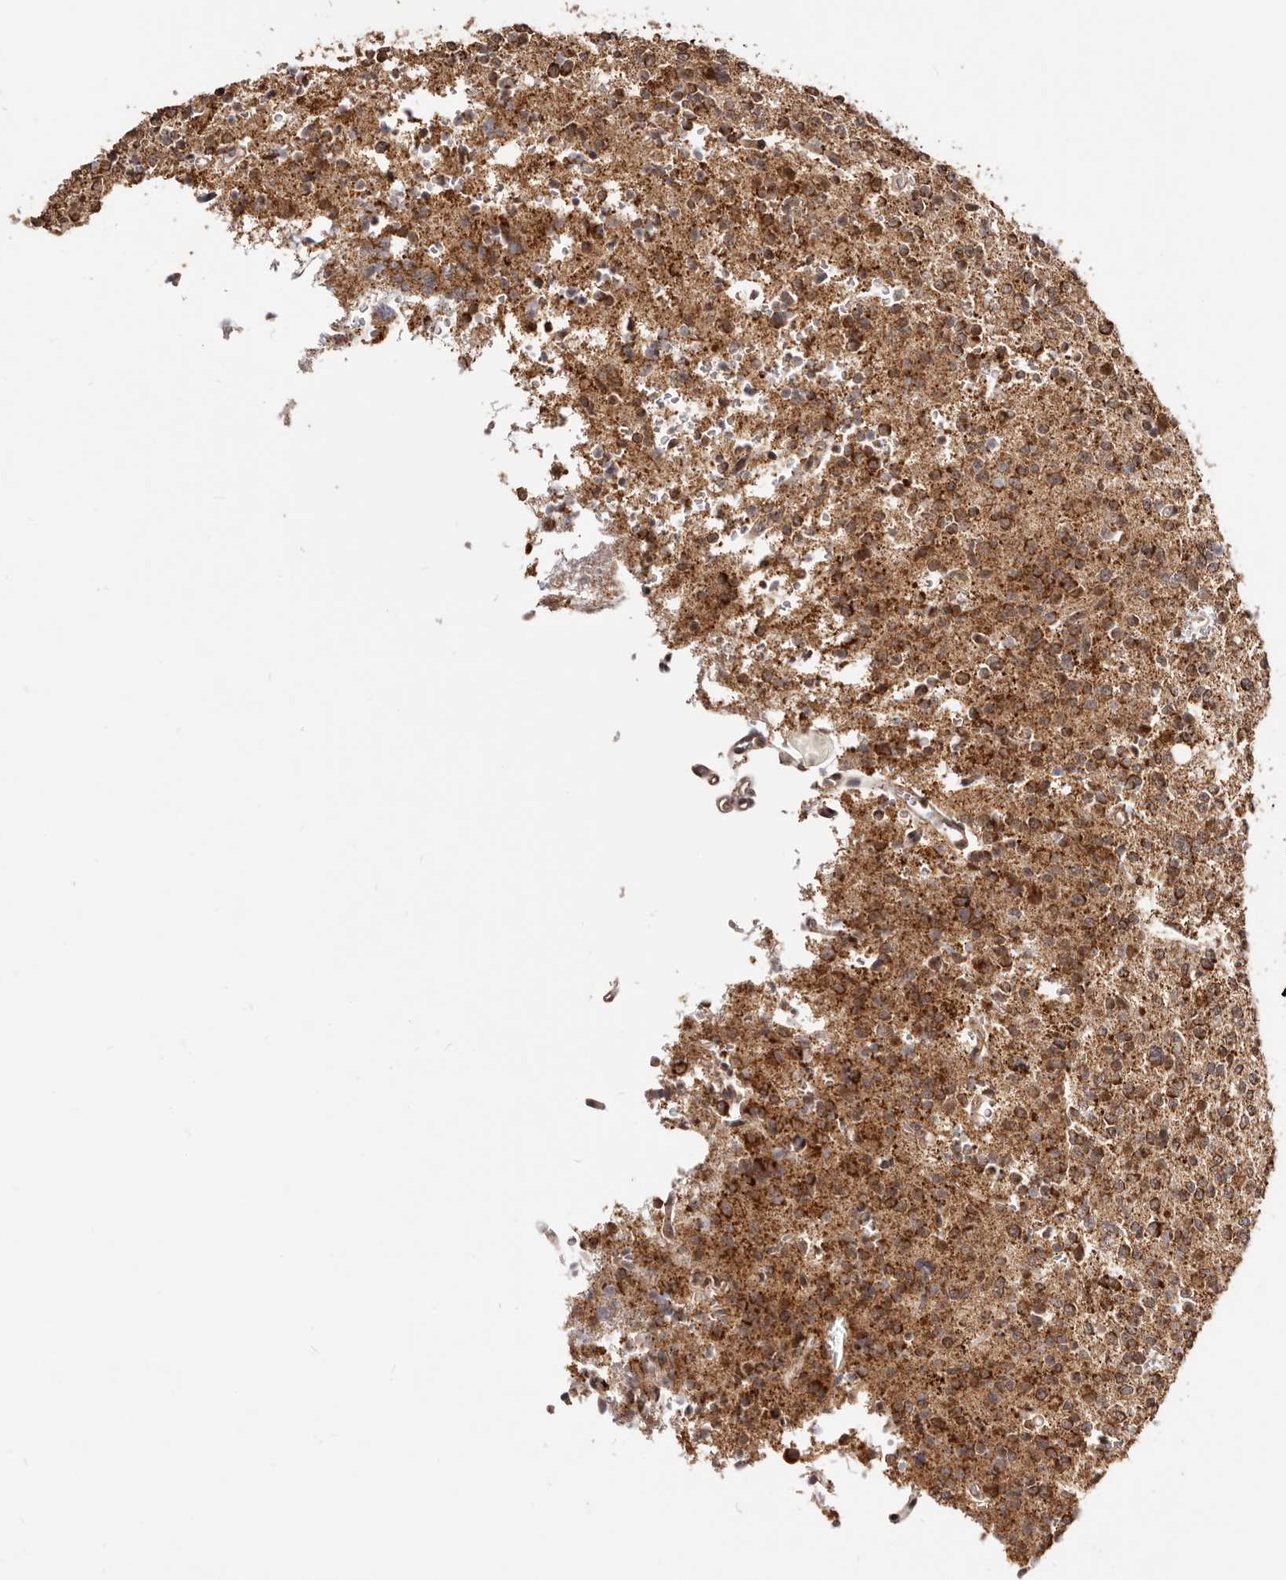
{"staining": {"intensity": "strong", "quantity": "25%-75%", "location": "cytoplasmic/membranous"}, "tissue": "glioma", "cell_type": "Tumor cells", "image_type": "cancer", "snomed": [{"axis": "morphology", "description": "Glioma, malignant, High grade"}, {"axis": "topography", "description": "Brain"}], "caption": "Immunohistochemical staining of human high-grade glioma (malignant) reveals high levels of strong cytoplasmic/membranous protein expression in about 25%-75% of tumor cells.", "gene": "SEC14L1", "patient": {"sex": "female", "age": 62}}